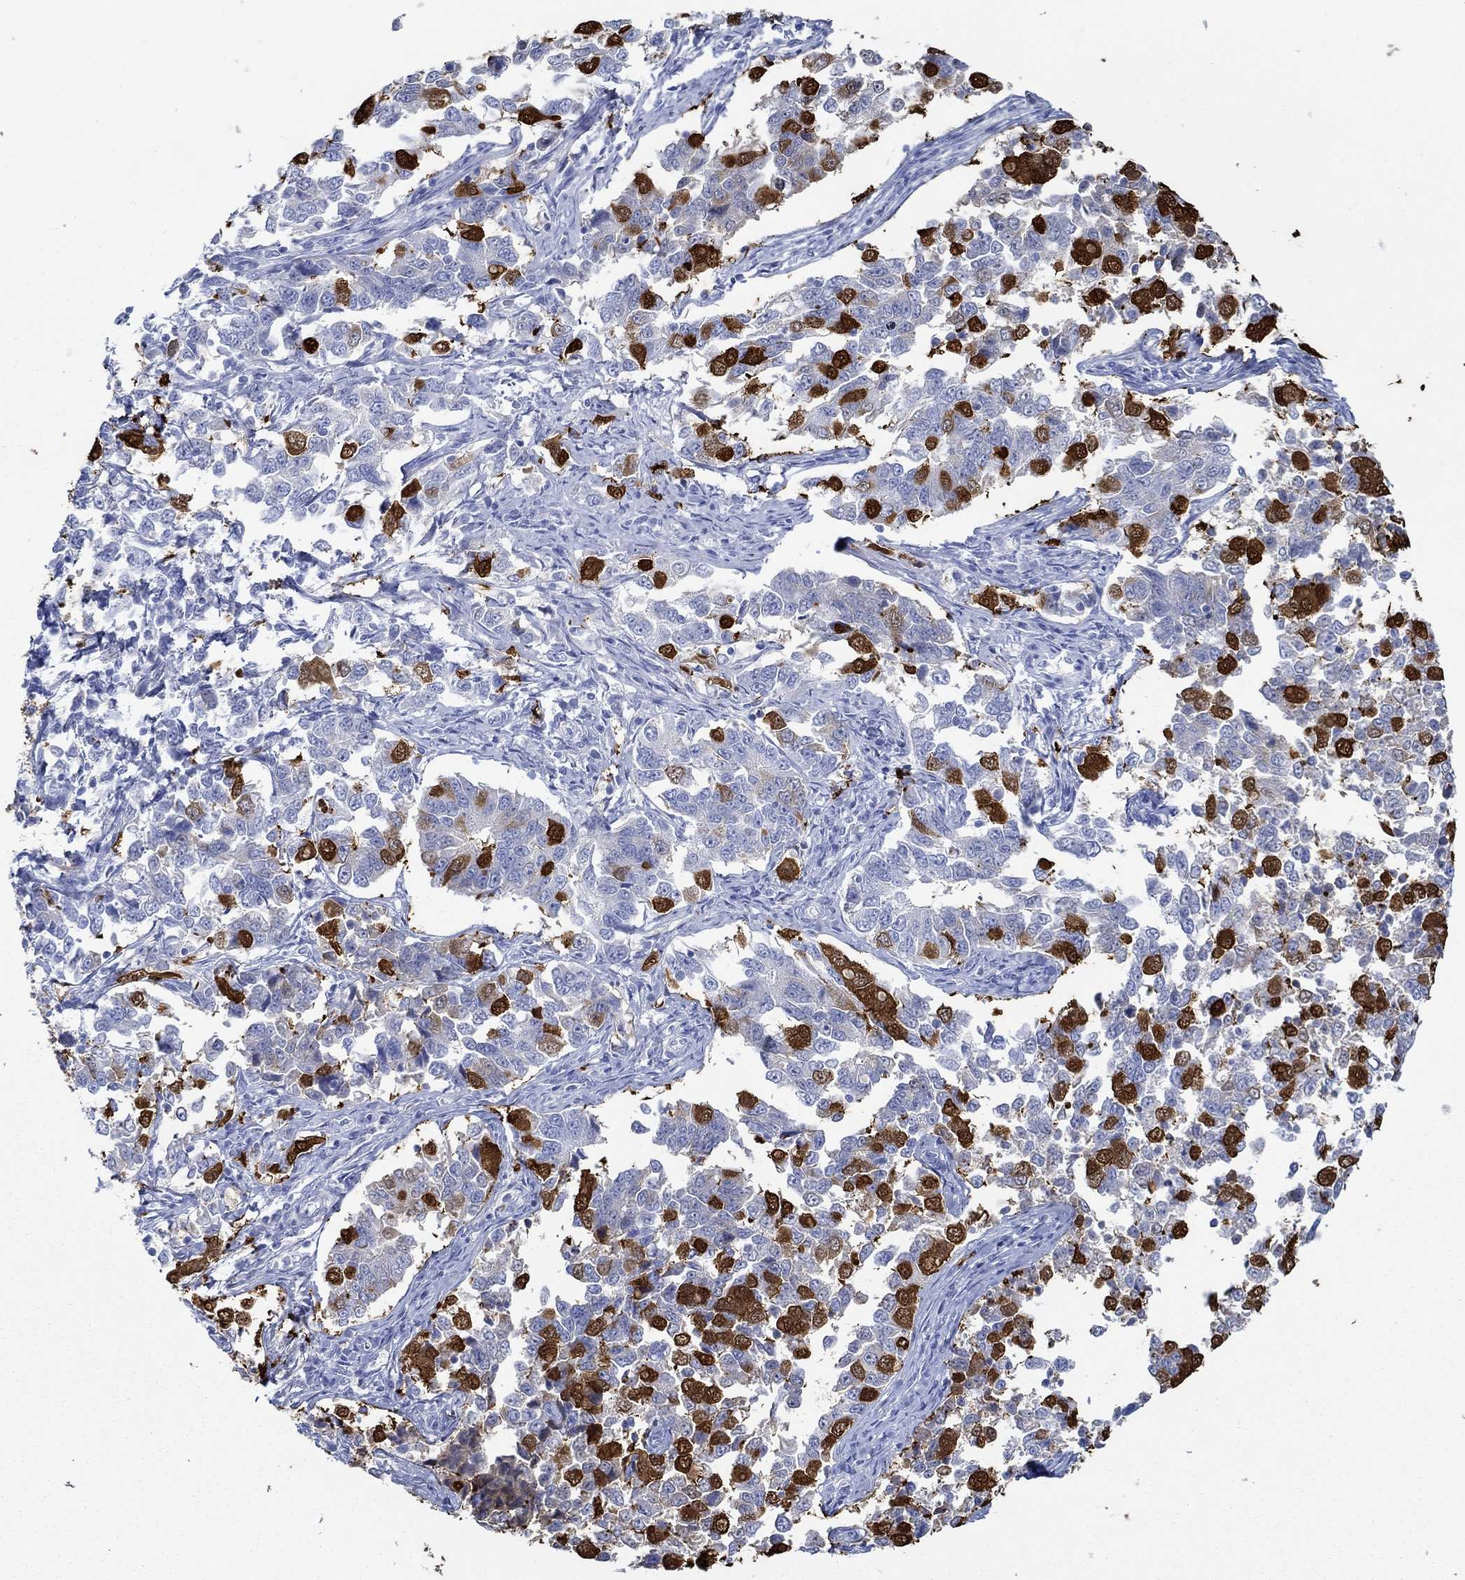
{"staining": {"intensity": "strong", "quantity": "25%-75%", "location": "cytoplasmic/membranous"}, "tissue": "endometrial cancer", "cell_type": "Tumor cells", "image_type": "cancer", "snomed": [{"axis": "morphology", "description": "Adenocarcinoma, NOS"}, {"axis": "topography", "description": "Endometrium"}], "caption": "Brown immunohistochemical staining in human endometrial cancer (adenocarcinoma) exhibits strong cytoplasmic/membranous staining in approximately 25%-75% of tumor cells.", "gene": "IGFBP6", "patient": {"sex": "female", "age": 43}}